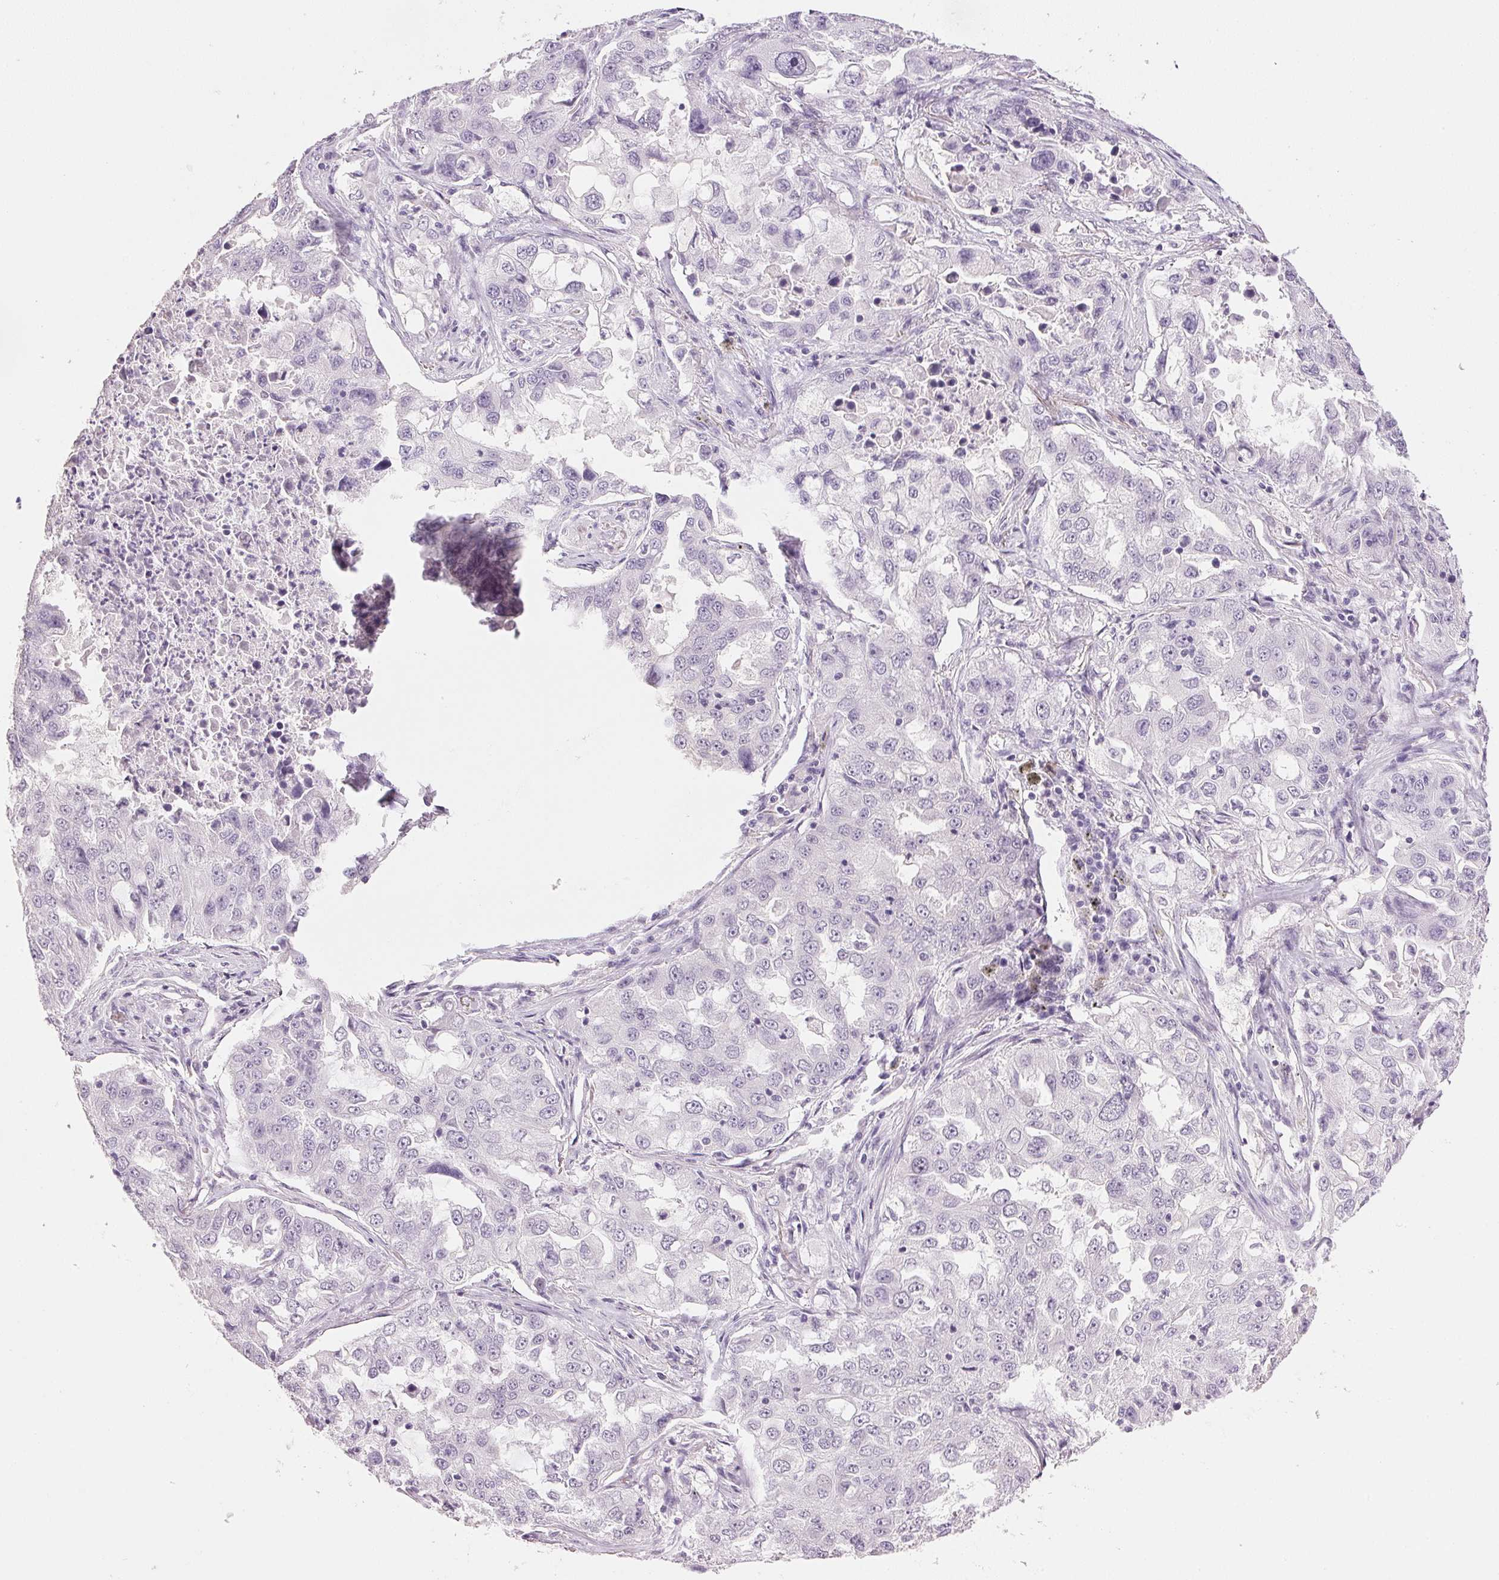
{"staining": {"intensity": "negative", "quantity": "none", "location": "none"}, "tissue": "lung cancer", "cell_type": "Tumor cells", "image_type": "cancer", "snomed": [{"axis": "morphology", "description": "Adenocarcinoma, NOS"}, {"axis": "topography", "description": "Lung"}], "caption": "IHC image of neoplastic tissue: lung cancer (adenocarcinoma) stained with DAB reveals no significant protein staining in tumor cells. Nuclei are stained in blue.", "gene": "IGFBP1", "patient": {"sex": "female", "age": 61}}